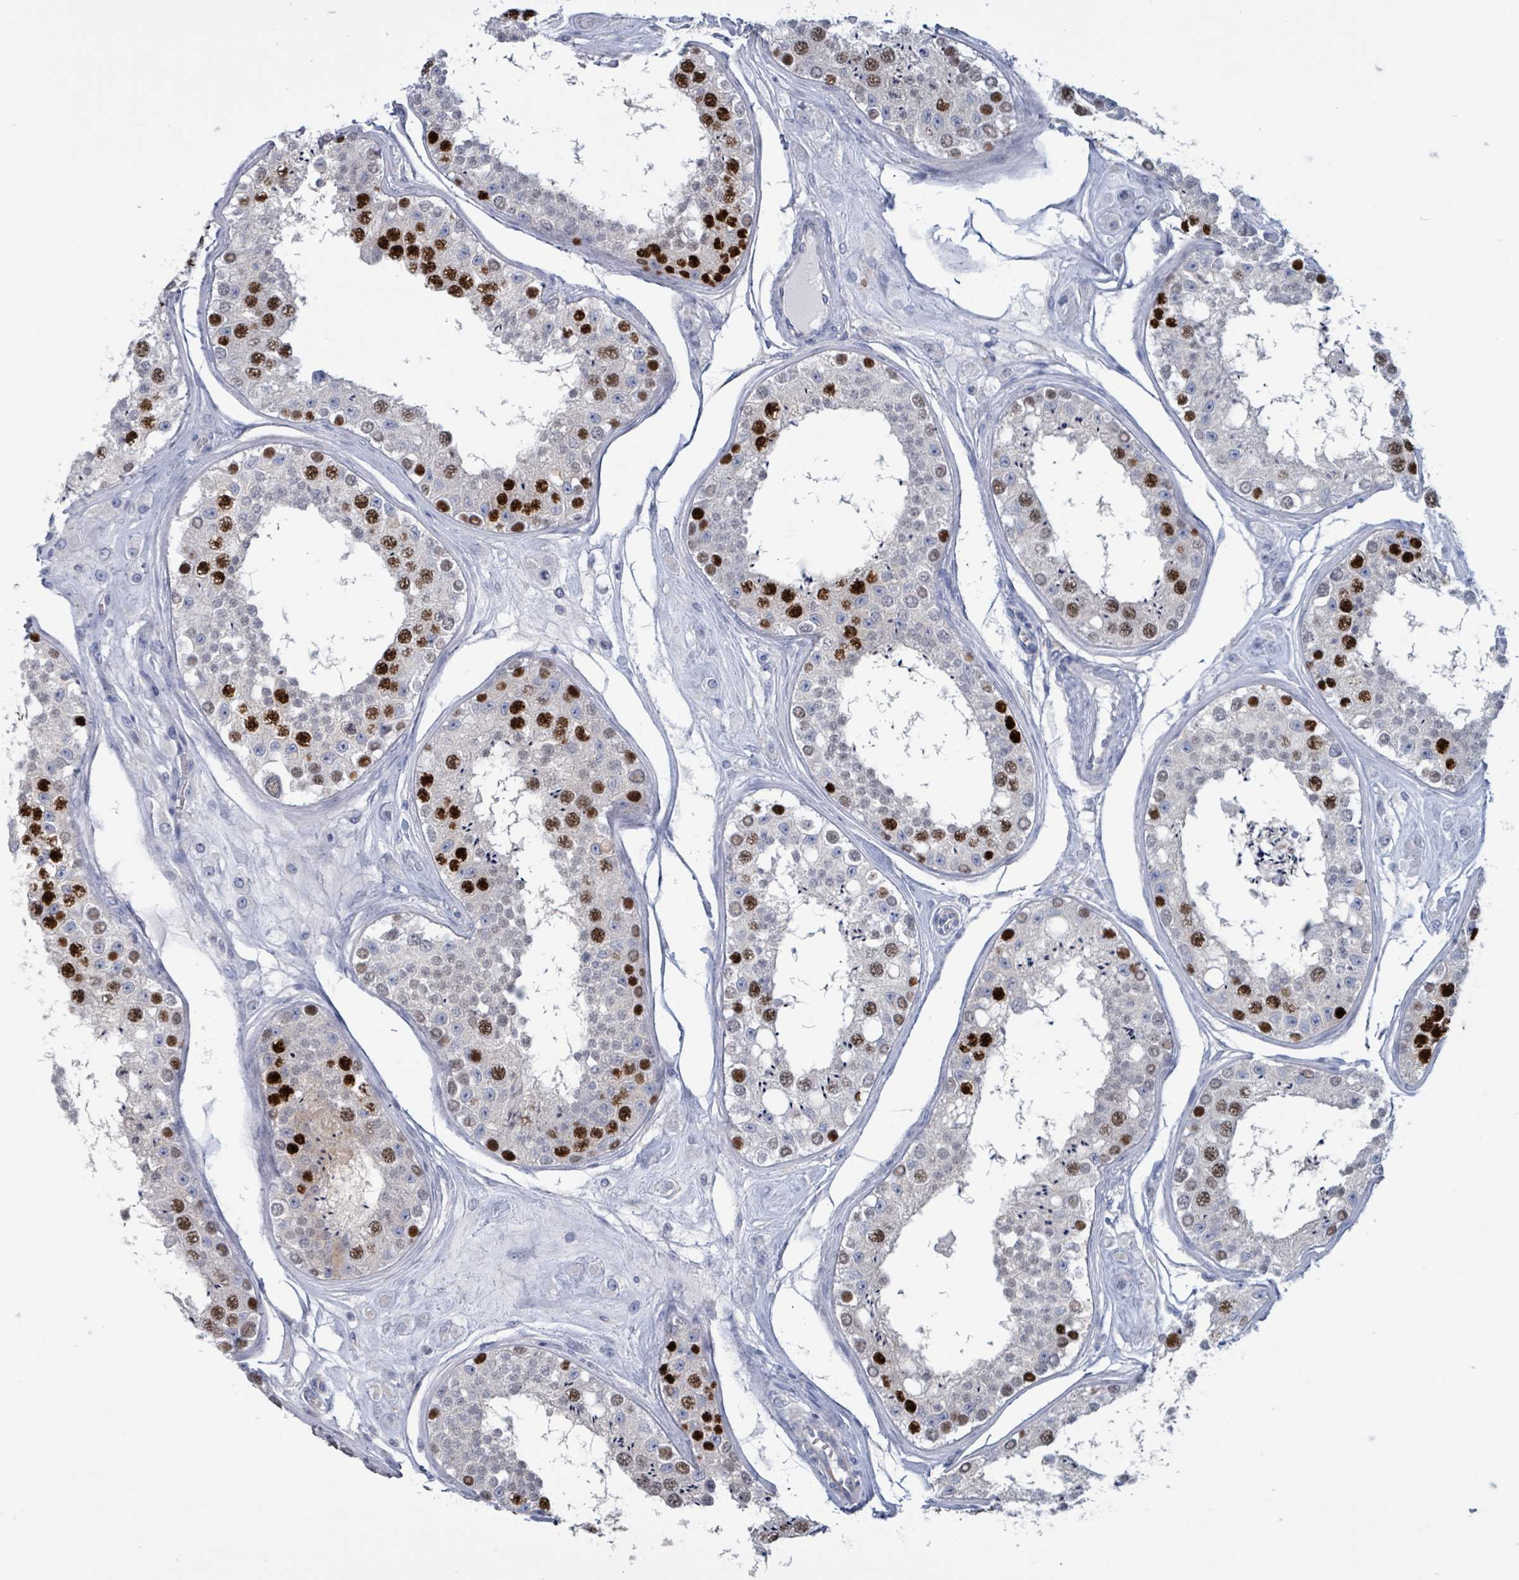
{"staining": {"intensity": "strong", "quantity": "25%-75%", "location": "cytoplasmic/membranous,nuclear"}, "tissue": "testis", "cell_type": "Cells in seminiferous ducts", "image_type": "normal", "snomed": [{"axis": "morphology", "description": "Normal tissue, NOS"}, {"axis": "topography", "description": "Testis"}], "caption": "Testis was stained to show a protein in brown. There is high levels of strong cytoplasmic/membranous,nuclear staining in approximately 25%-75% of cells in seminiferous ducts.", "gene": "CT45A10", "patient": {"sex": "male", "age": 25}}